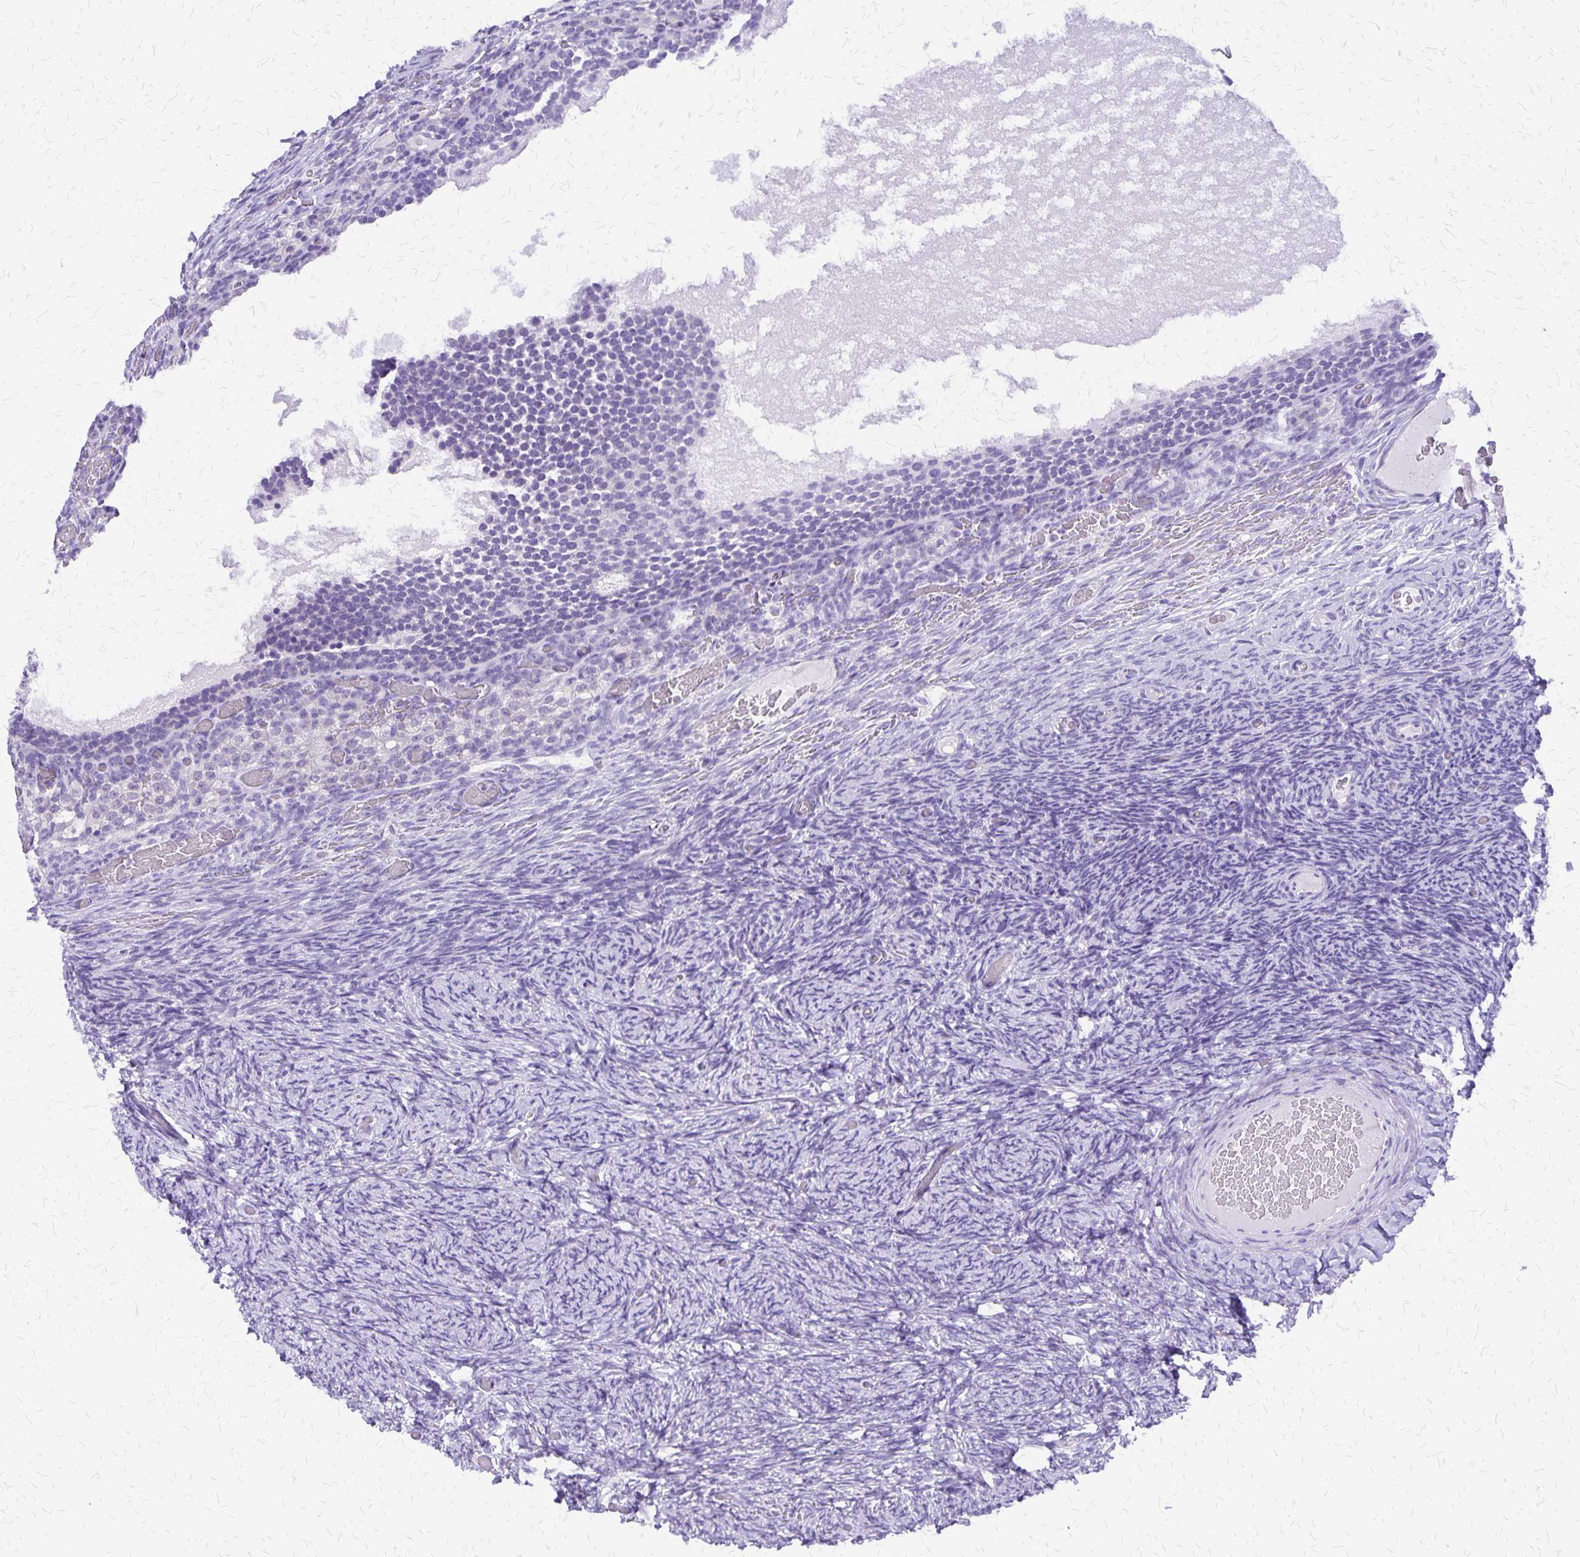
{"staining": {"intensity": "negative", "quantity": "none", "location": "none"}, "tissue": "ovary", "cell_type": "Follicle cells", "image_type": "normal", "snomed": [{"axis": "morphology", "description": "Normal tissue, NOS"}, {"axis": "topography", "description": "Ovary"}], "caption": "This is a histopathology image of immunohistochemistry (IHC) staining of benign ovary, which shows no expression in follicle cells. (Brightfield microscopy of DAB immunohistochemistry (IHC) at high magnification).", "gene": "SI", "patient": {"sex": "female", "age": 34}}